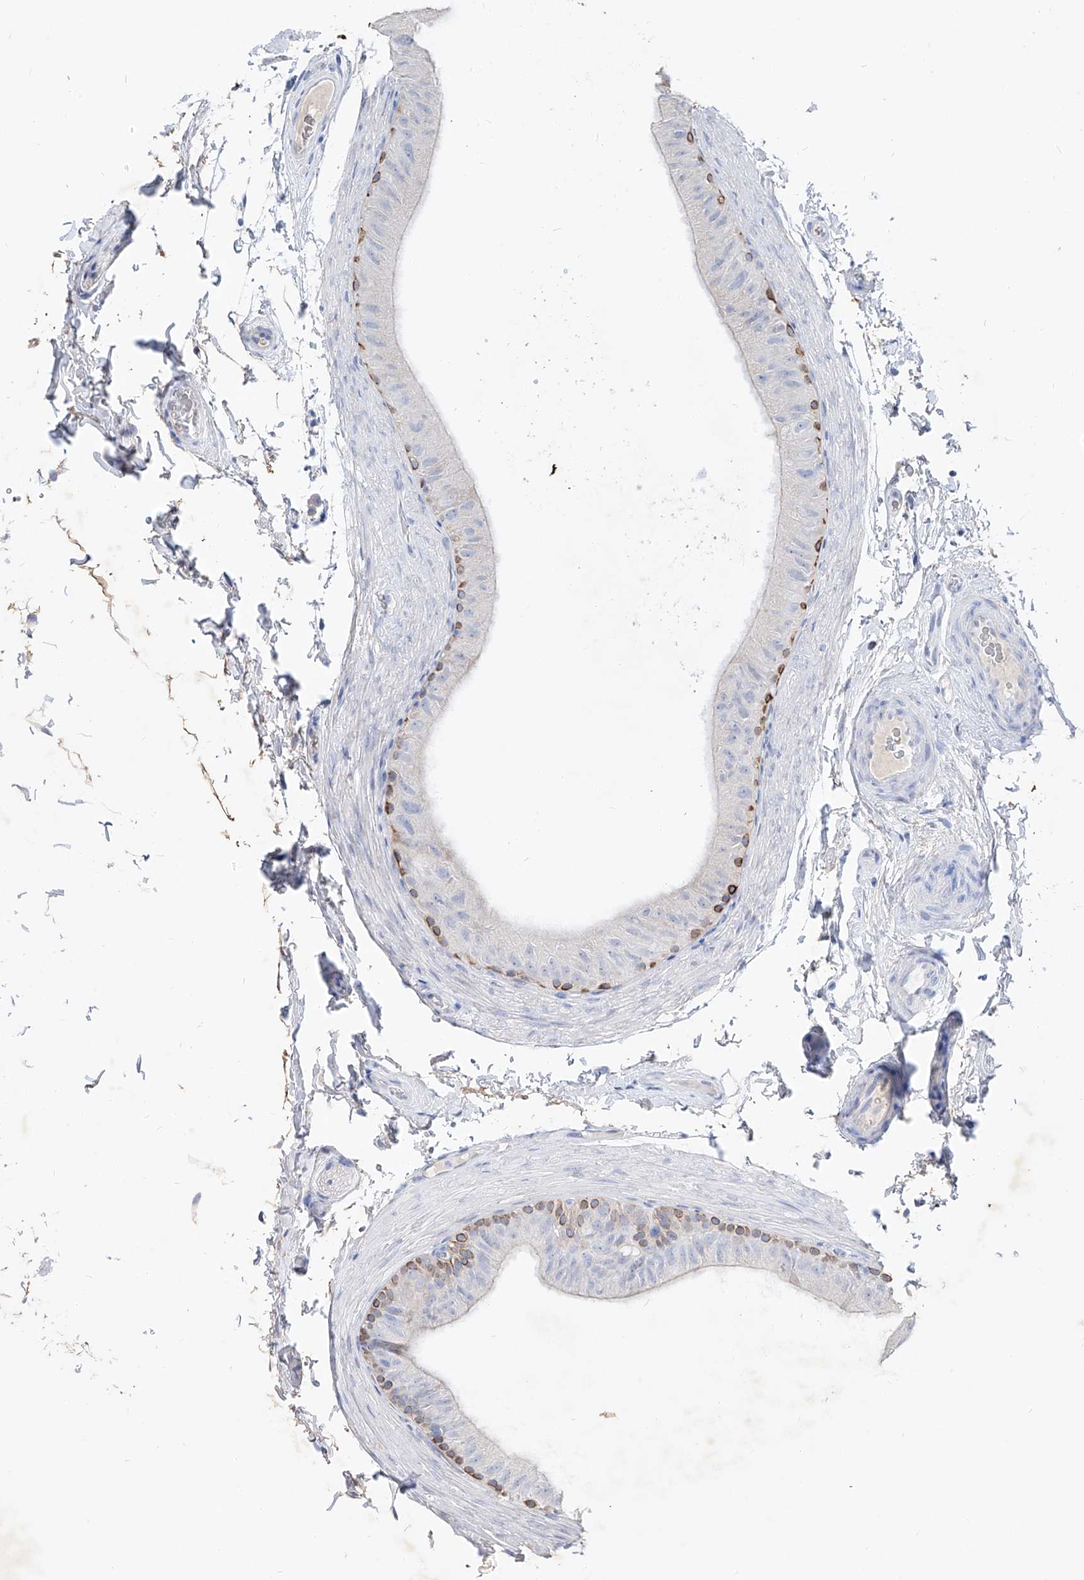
{"staining": {"intensity": "strong", "quantity": "<25%", "location": "cytoplasmic/membranous"}, "tissue": "epididymis", "cell_type": "Glandular cells", "image_type": "normal", "snomed": [{"axis": "morphology", "description": "Normal tissue, NOS"}, {"axis": "topography", "description": "Epididymis"}], "caption": "A medium amount of strong cytoplasmic/membranous positivity is identified in about <25% of glandular cells in benign epididymis. (IHC, brightfield microscopy, high magnification).", "gene": "FRS3", "patient": {"sex": "male", "age": 49}}